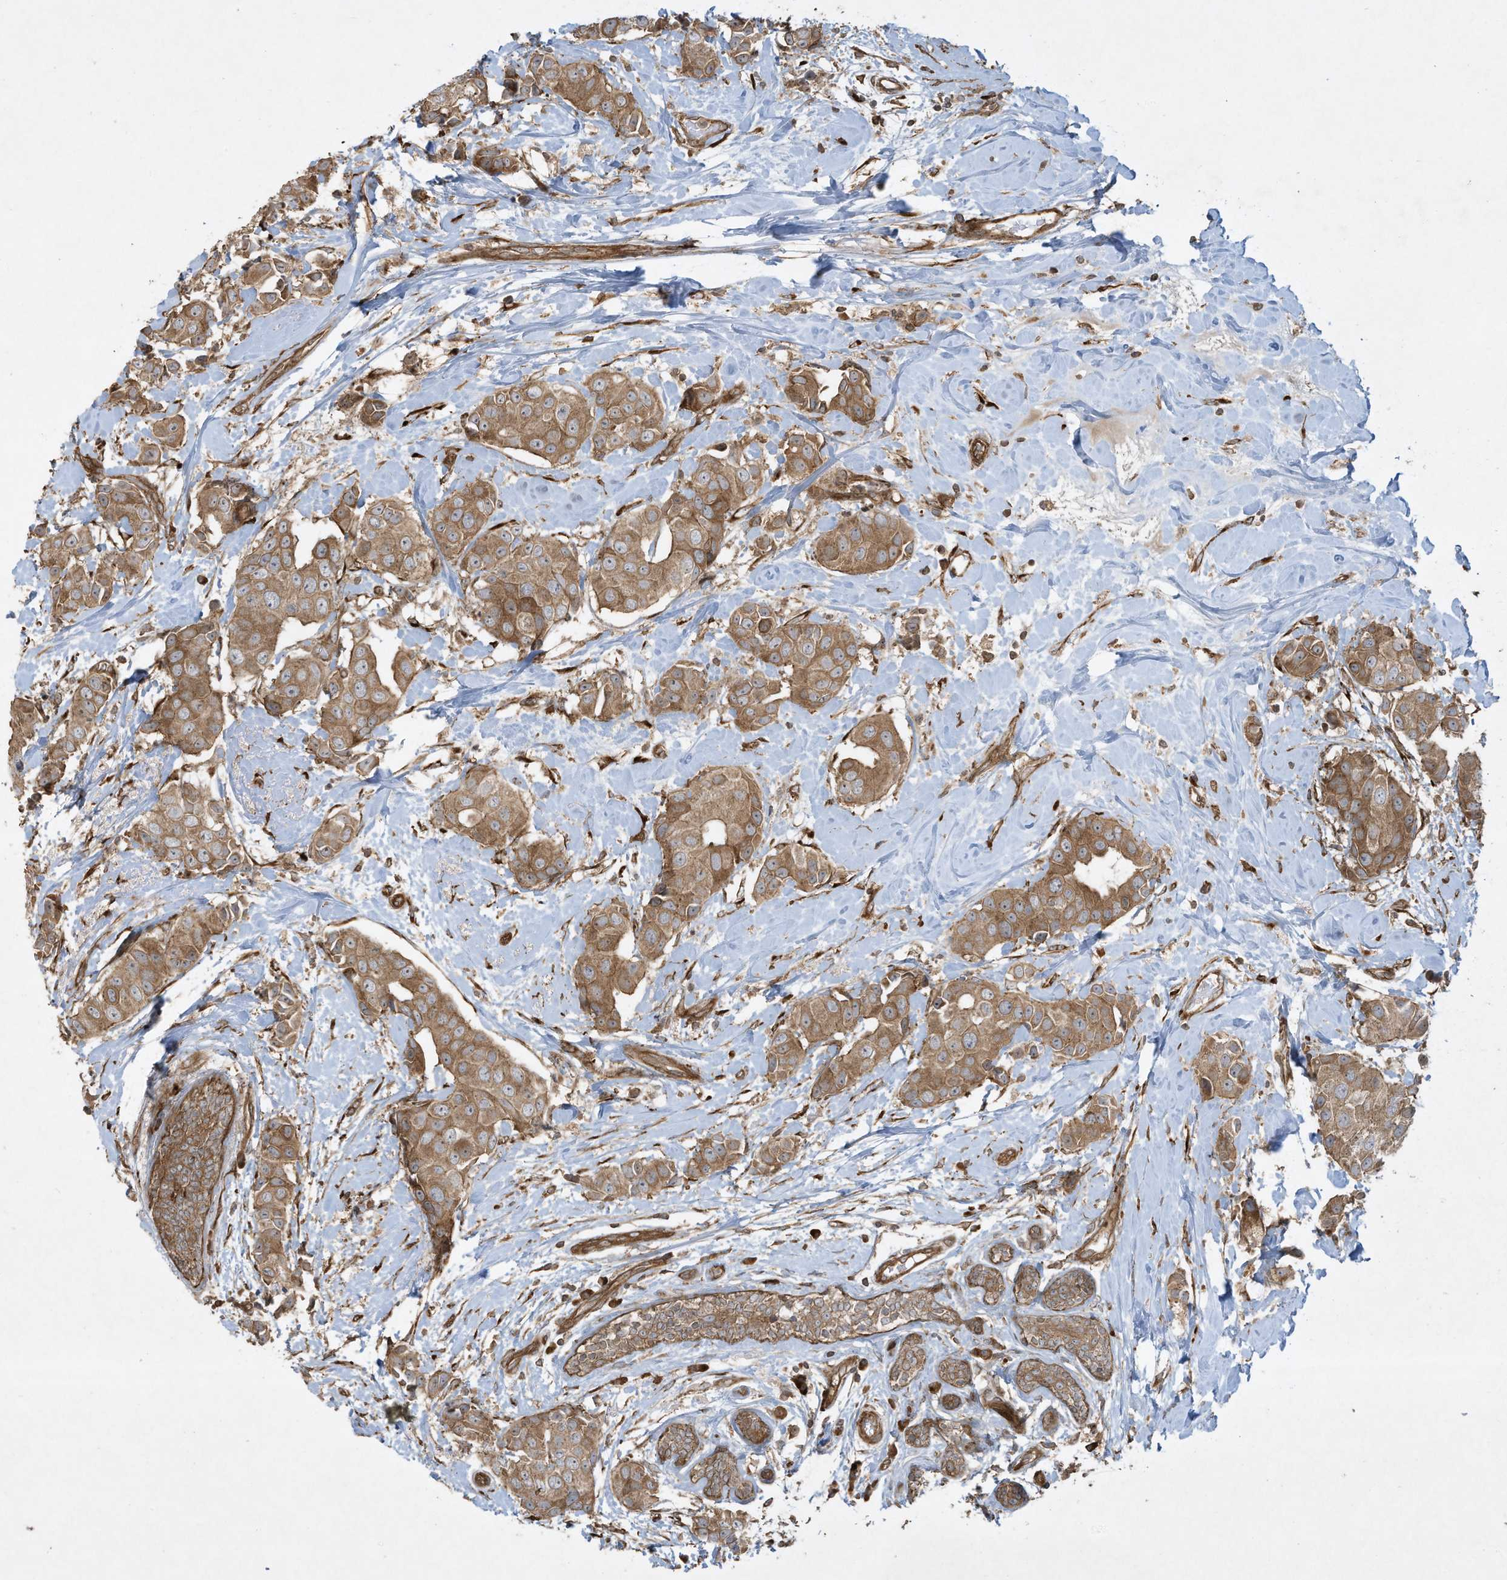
{"staining": {"intensity": "moderate", "quantity": ">75%", "location": "cytoplasmic/membranous"}, "tissue": "breast cancer", "cell_type": "Tumor cells", "image_type": "cancer", "snomed": [{"axis": "morphology", "description": "Normal tissue, NOS"}, {"axis": "morphology", "description": "Duct carcinoma"}, {"axis": "topography", "description": "Breast"}], "caption": "An IHC image of tumor tissue is shown. Protein staining in brown labels moderate cytoplasmic/membranous positivity in breast cancer (invasive ductal carcinoma) within tumor cells.", "gene": "DDIT4", "patient": {"sex": "female", "age": 39}}